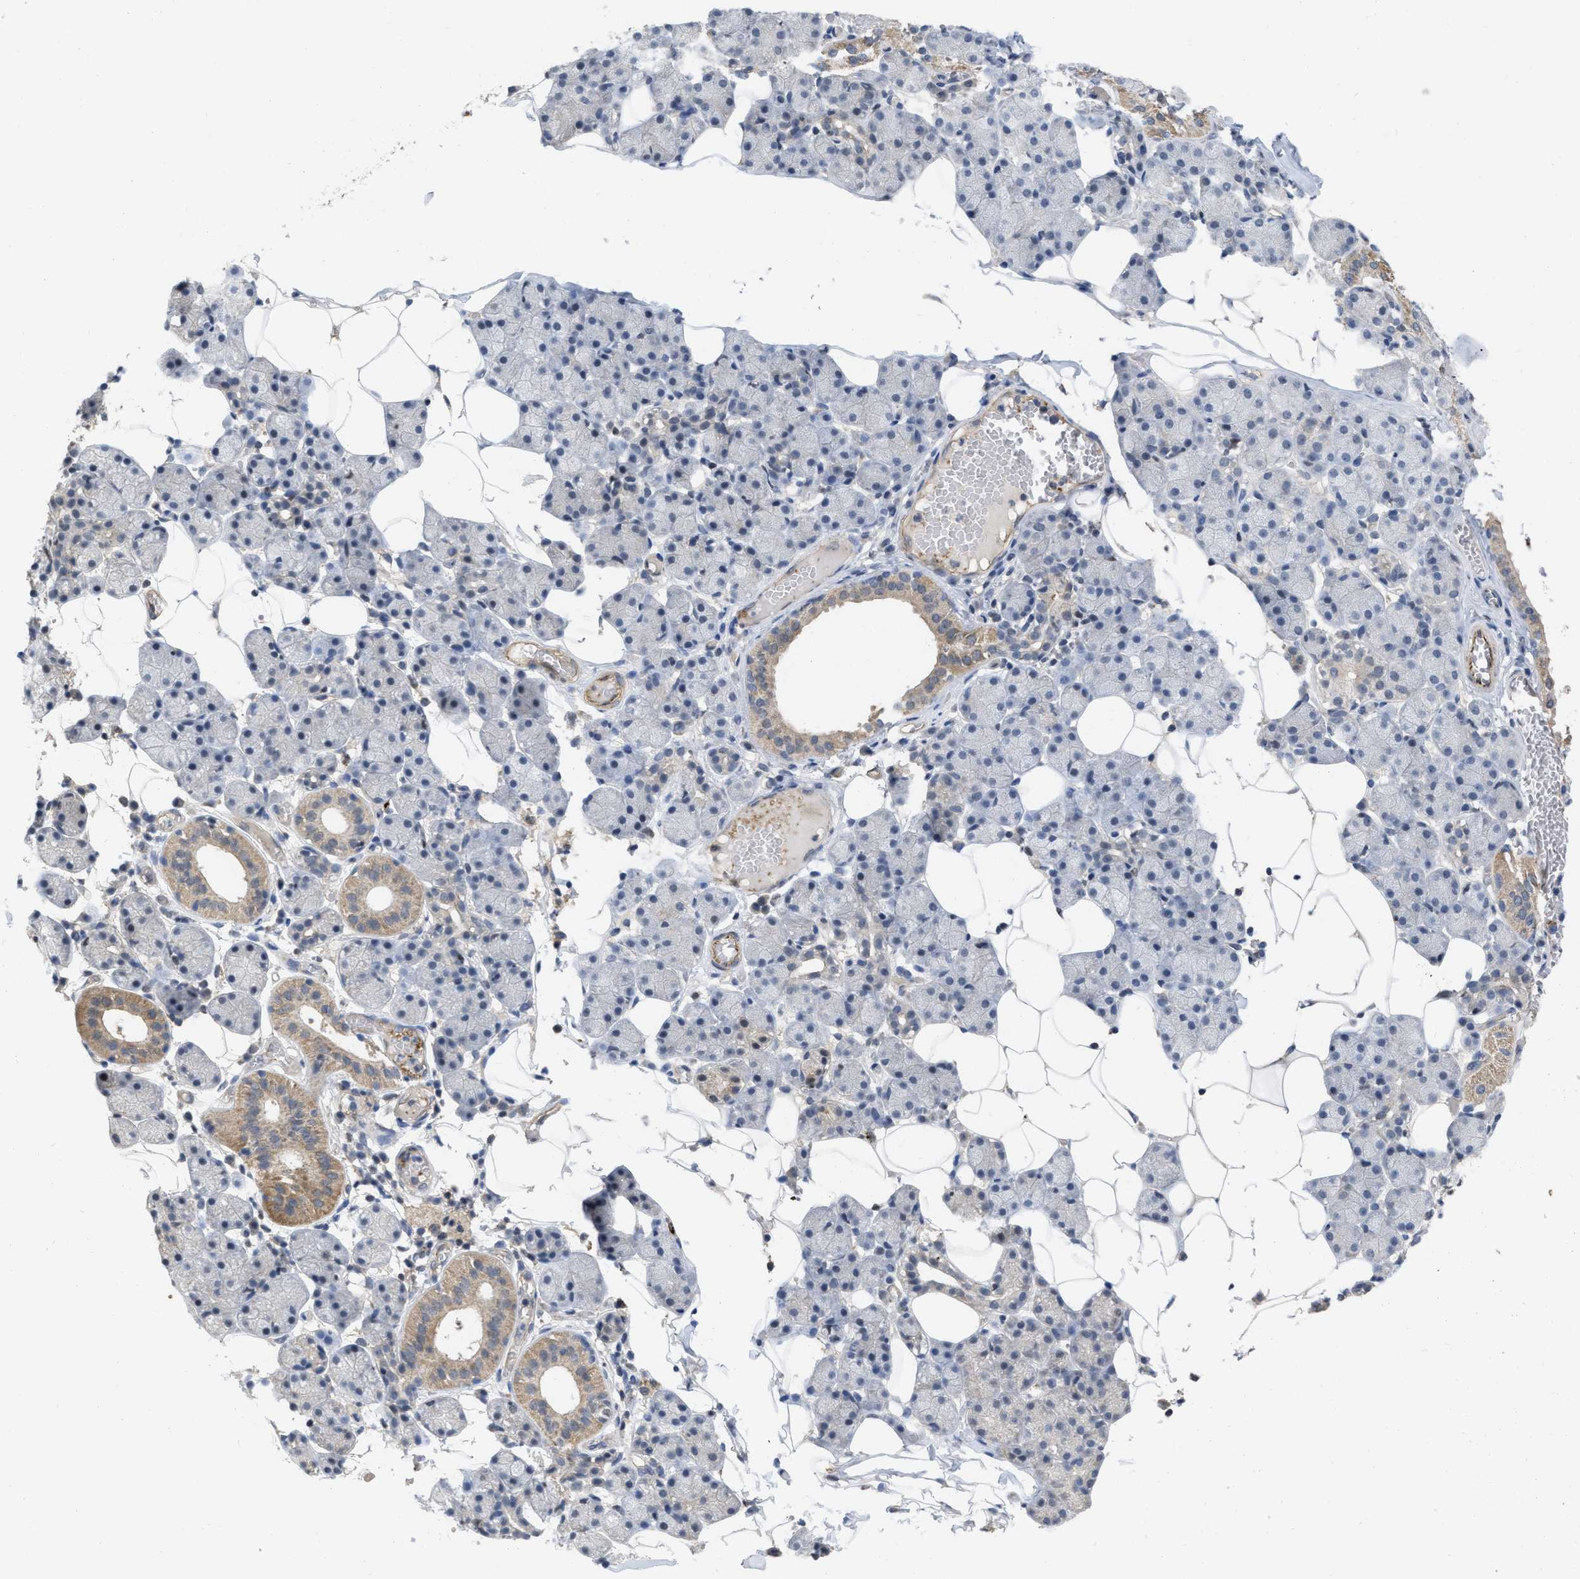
{"staining": {"intensity": "moderate", "quantity": "<25%", "location": "cytoplasmic/membranous"}, "tissue": "salivary gland", "cell_type": "Glandular cells", "image_type": "normal", "snomed": [{"axis": "morphology", "description": "Normal tissue, NOS"}, {"axis": "topography", "description": "Salivary gland"}], "caption": "The micrograph exhibits a brown stain indicating the presence of a protein in the cytoplasmic/membranous of glandular cells in salivary gland.", "gene": "NAPEPLD", "patient": {"sex": "female", "age": 33}}